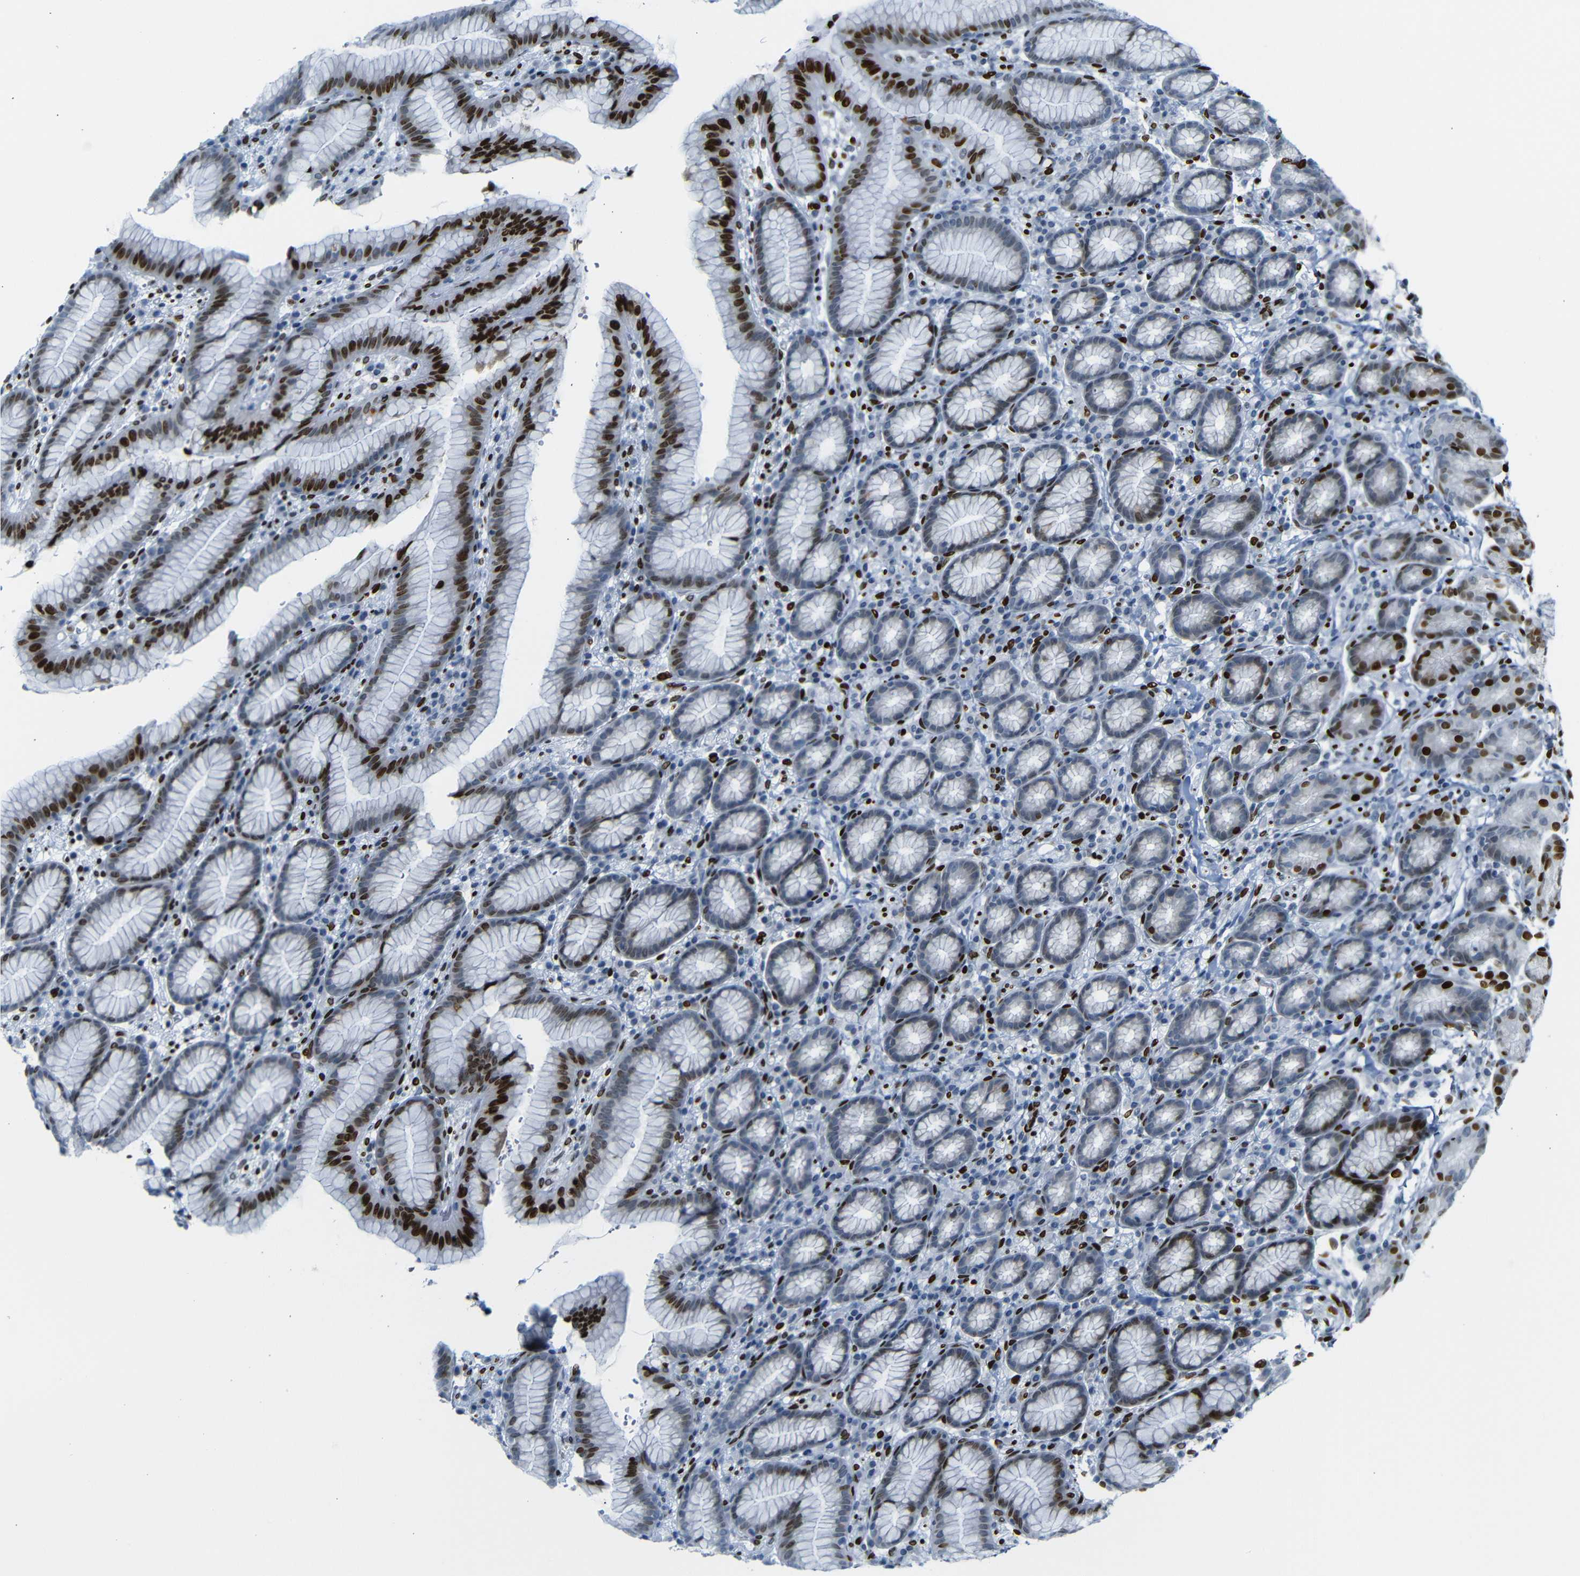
{"staining": {"intensity": "strong", "quantity": "25%-75%", "location": "nuclear"}, "tissue": "stomach", "cell_type": "Glandular cells", "image_type": "normal", "snomed": [{"axis": "morphology", "description": "Normal tissue, NOS"}, {"axis": "topography", "description": "Stomach, lower"}], "caption": "Brown immunohistochemical staining in normal human stomach exhibits strong nuclear positivity in about 25%-75% of glandular cells.", "gene": "NPIPB15", "patient": {"sex": "male", "age": 52}}